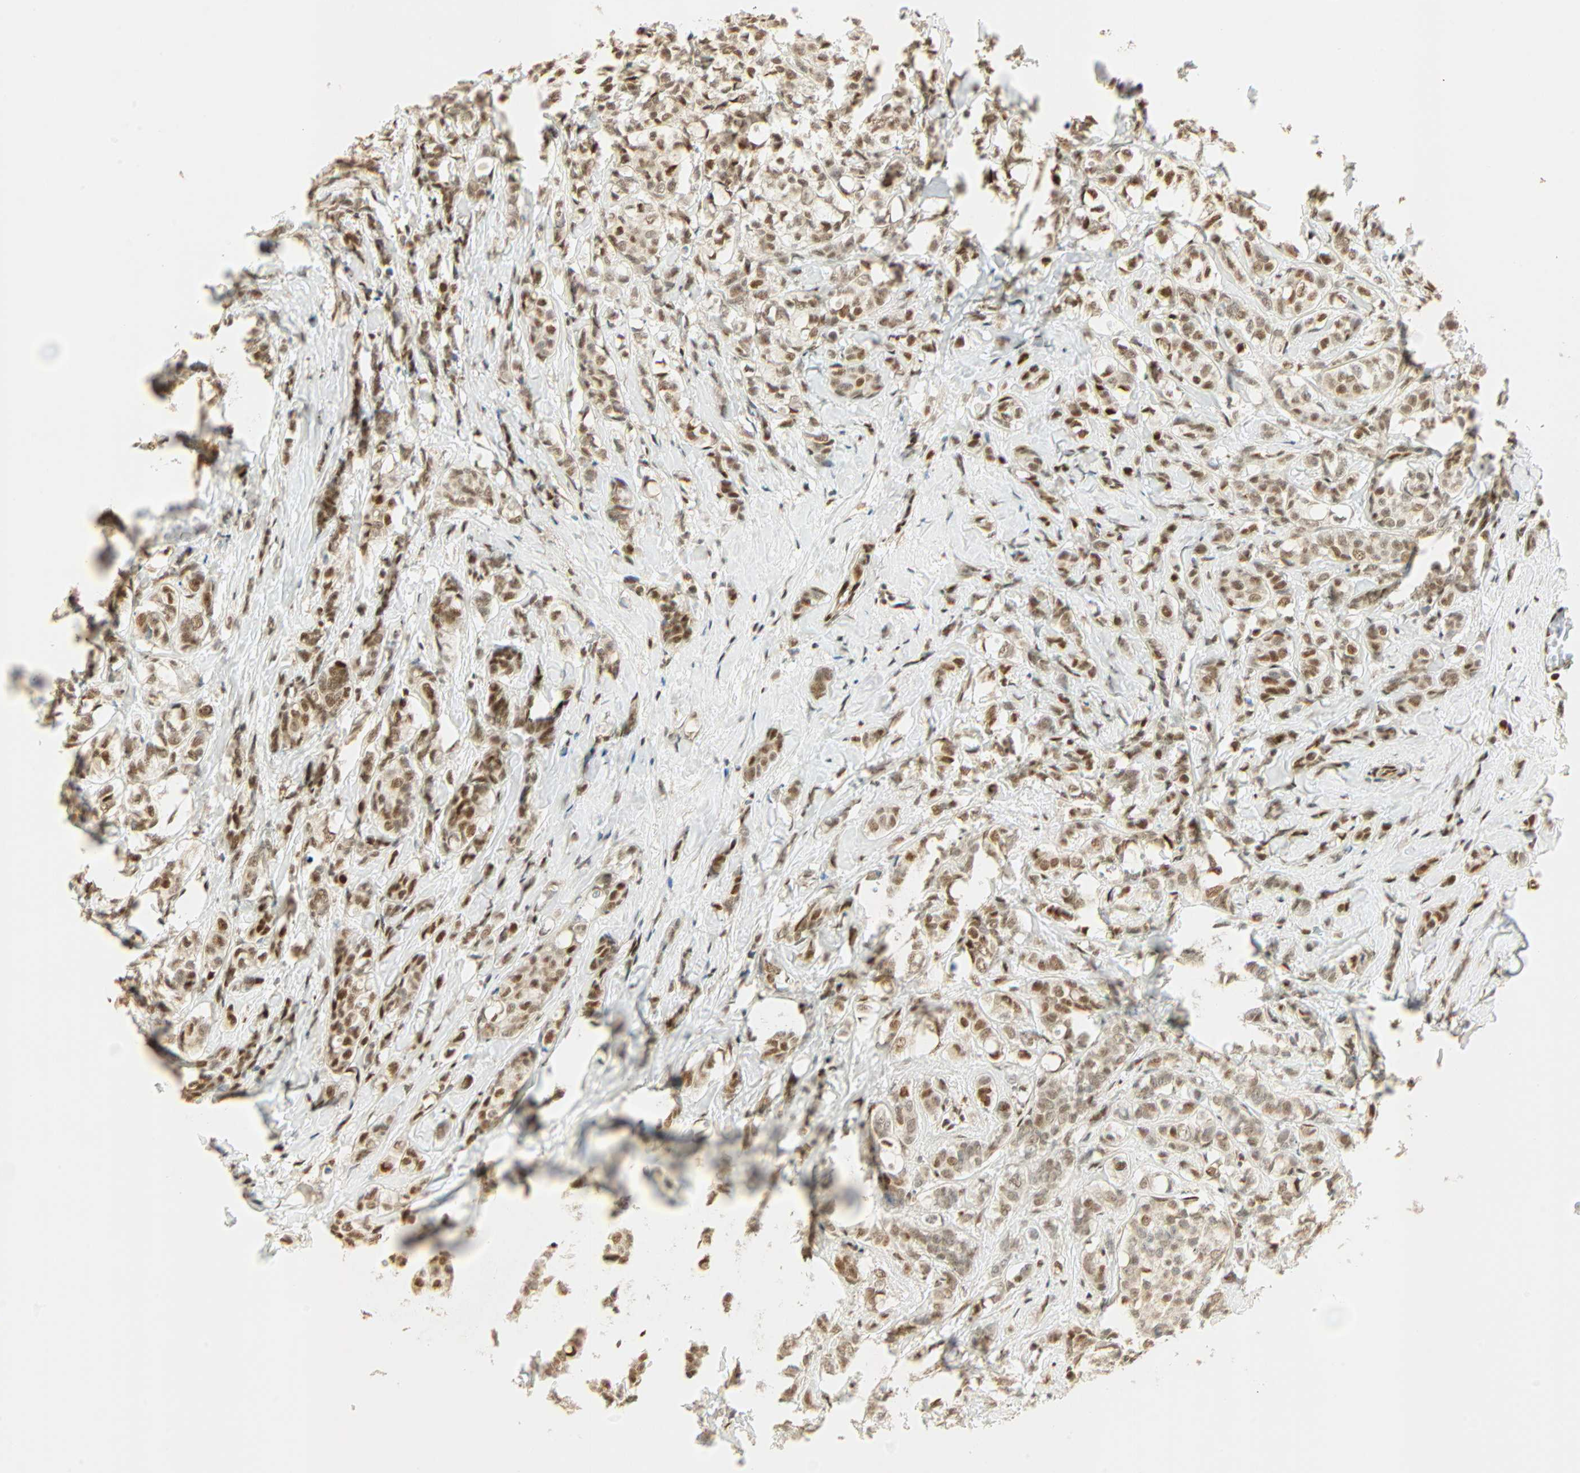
{"staining": {"intensity": "strong", "quantity": ">75%", "location": "cytoplasmic/membranous,nuclear"}, "tissue": "breast cancer", "cell_type": "Tumor cells", "image_type": "cancer", "snomed": [{"axis": "morphology", "description": "Lobular carcinoma"}, {"axis": "topography", "description": "Breast"}], "caption": "Breast cancer stained with a brown dye exhibits strong cytoplasmic/membranous and nuclear positive expression in approximately >75% of tumor cells.", "gene": "PNPLA6", "patient": {"sex": "female", "age": 60}}